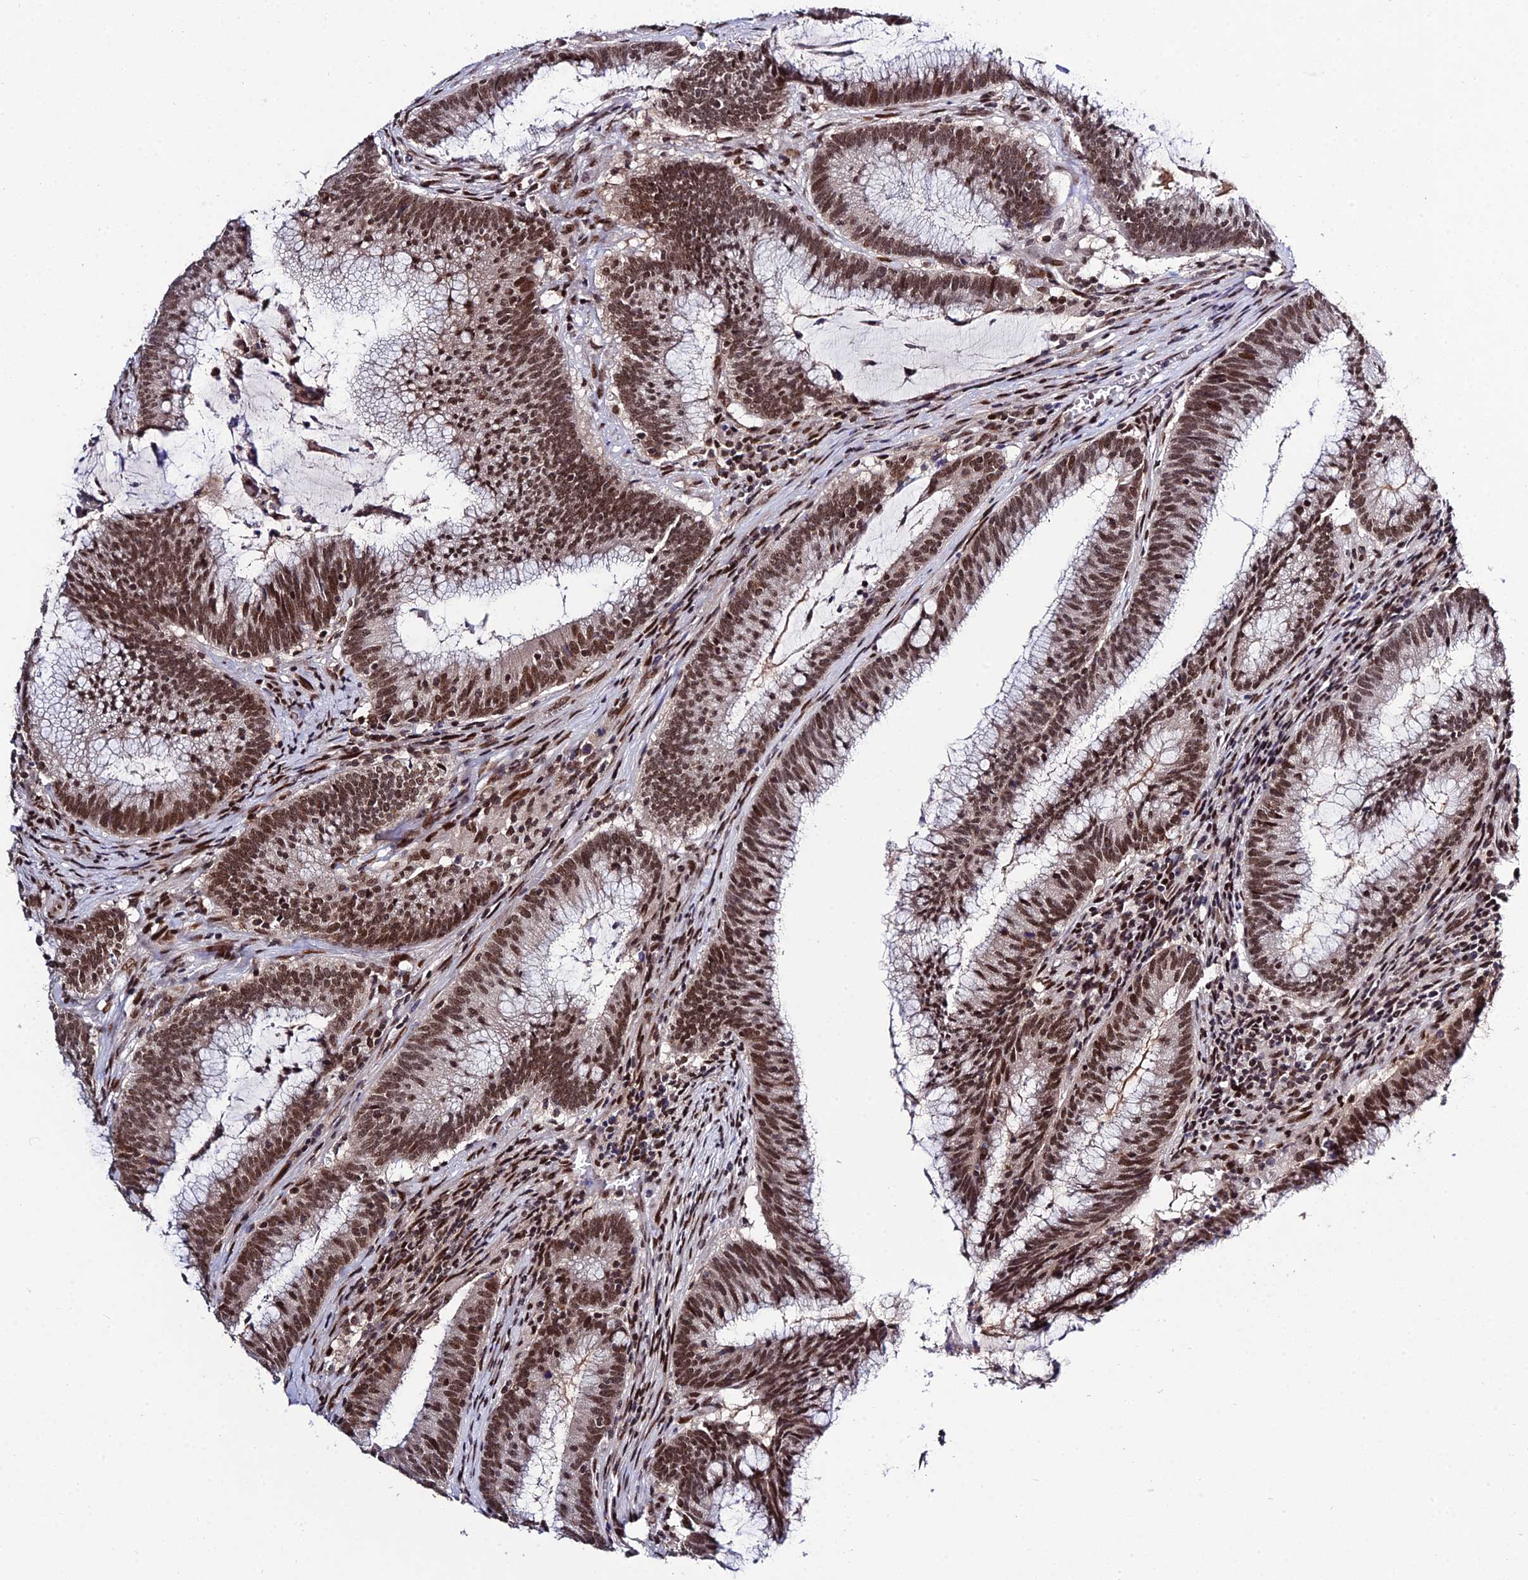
{"staining": {"intensity": "moderate", "quantity": ">75%", "location": "nuclear"}, "tissue": "colorectal cancer", "cell_type": "Tumor cells", "image_type": "cancer", "snomed": [{"axis": "morphology", "description": "Adenocarcinoma, NOS"}, {"axis": "topography", "description": "Rectum"}], "caption": "There is medium levels of moderate nuclear expression in tumor cells of adenocarcinoma (colorectal), as demonstrated by immunohistochemical staining (brown color).", "gene": "SYT15", "patient": {"sex": "female", "age": 77}}